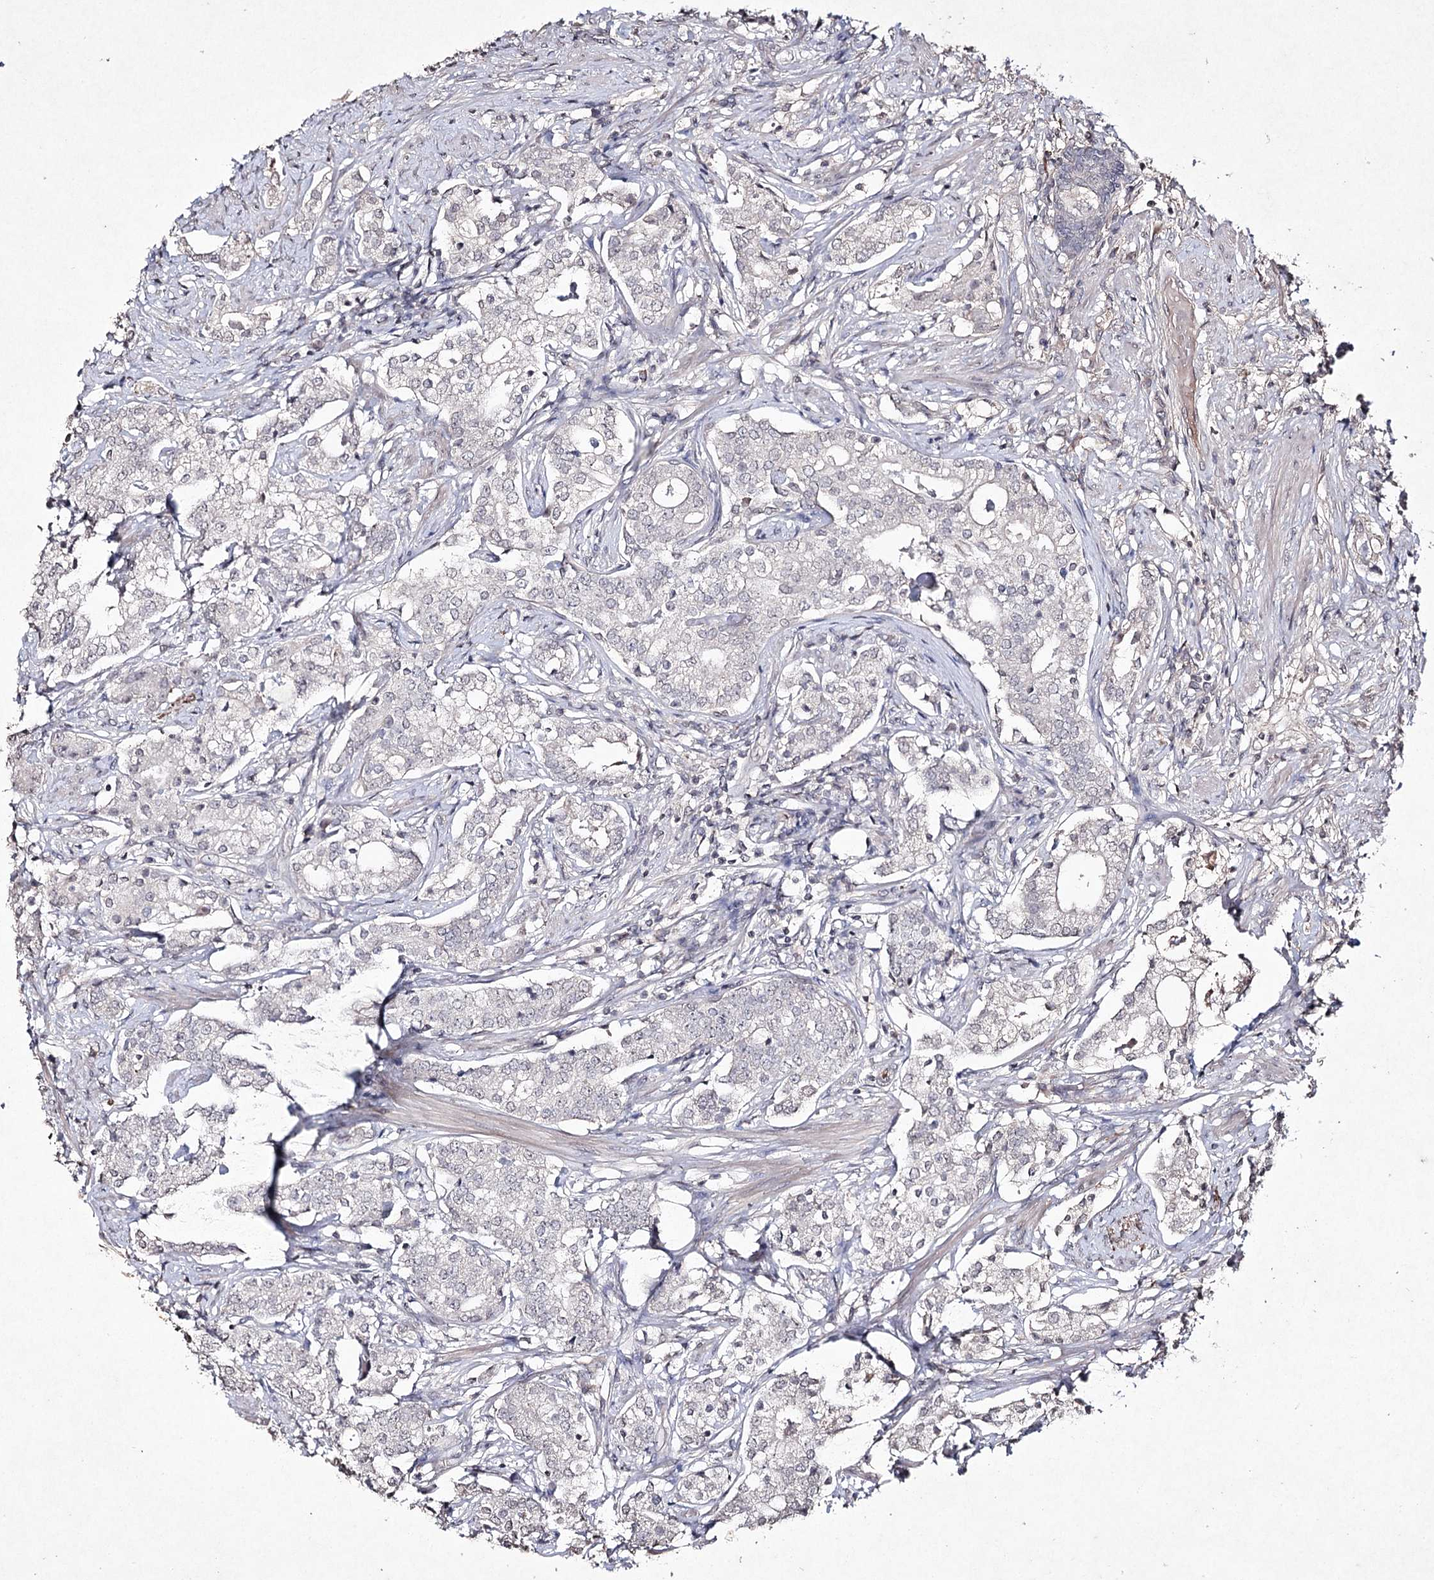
{"staining": {"intensity": "negative", "quantity": "none", "location": "none"}, "tissue": "prostate cancer", "cell_type": "Tumor cells", "image_type": "cancer", "snomed": [{"axis": "morphology", "description": "Adenocarcinoma, High grade"}, {"axis": "topography", "description": "Prostate"}], "caption": "Tumor cells show no significant protein expression in prostate adenocarcinoma (high-grade).", "gene": "SYNGR3", "patient": {"sex": "male", "age": 69}}